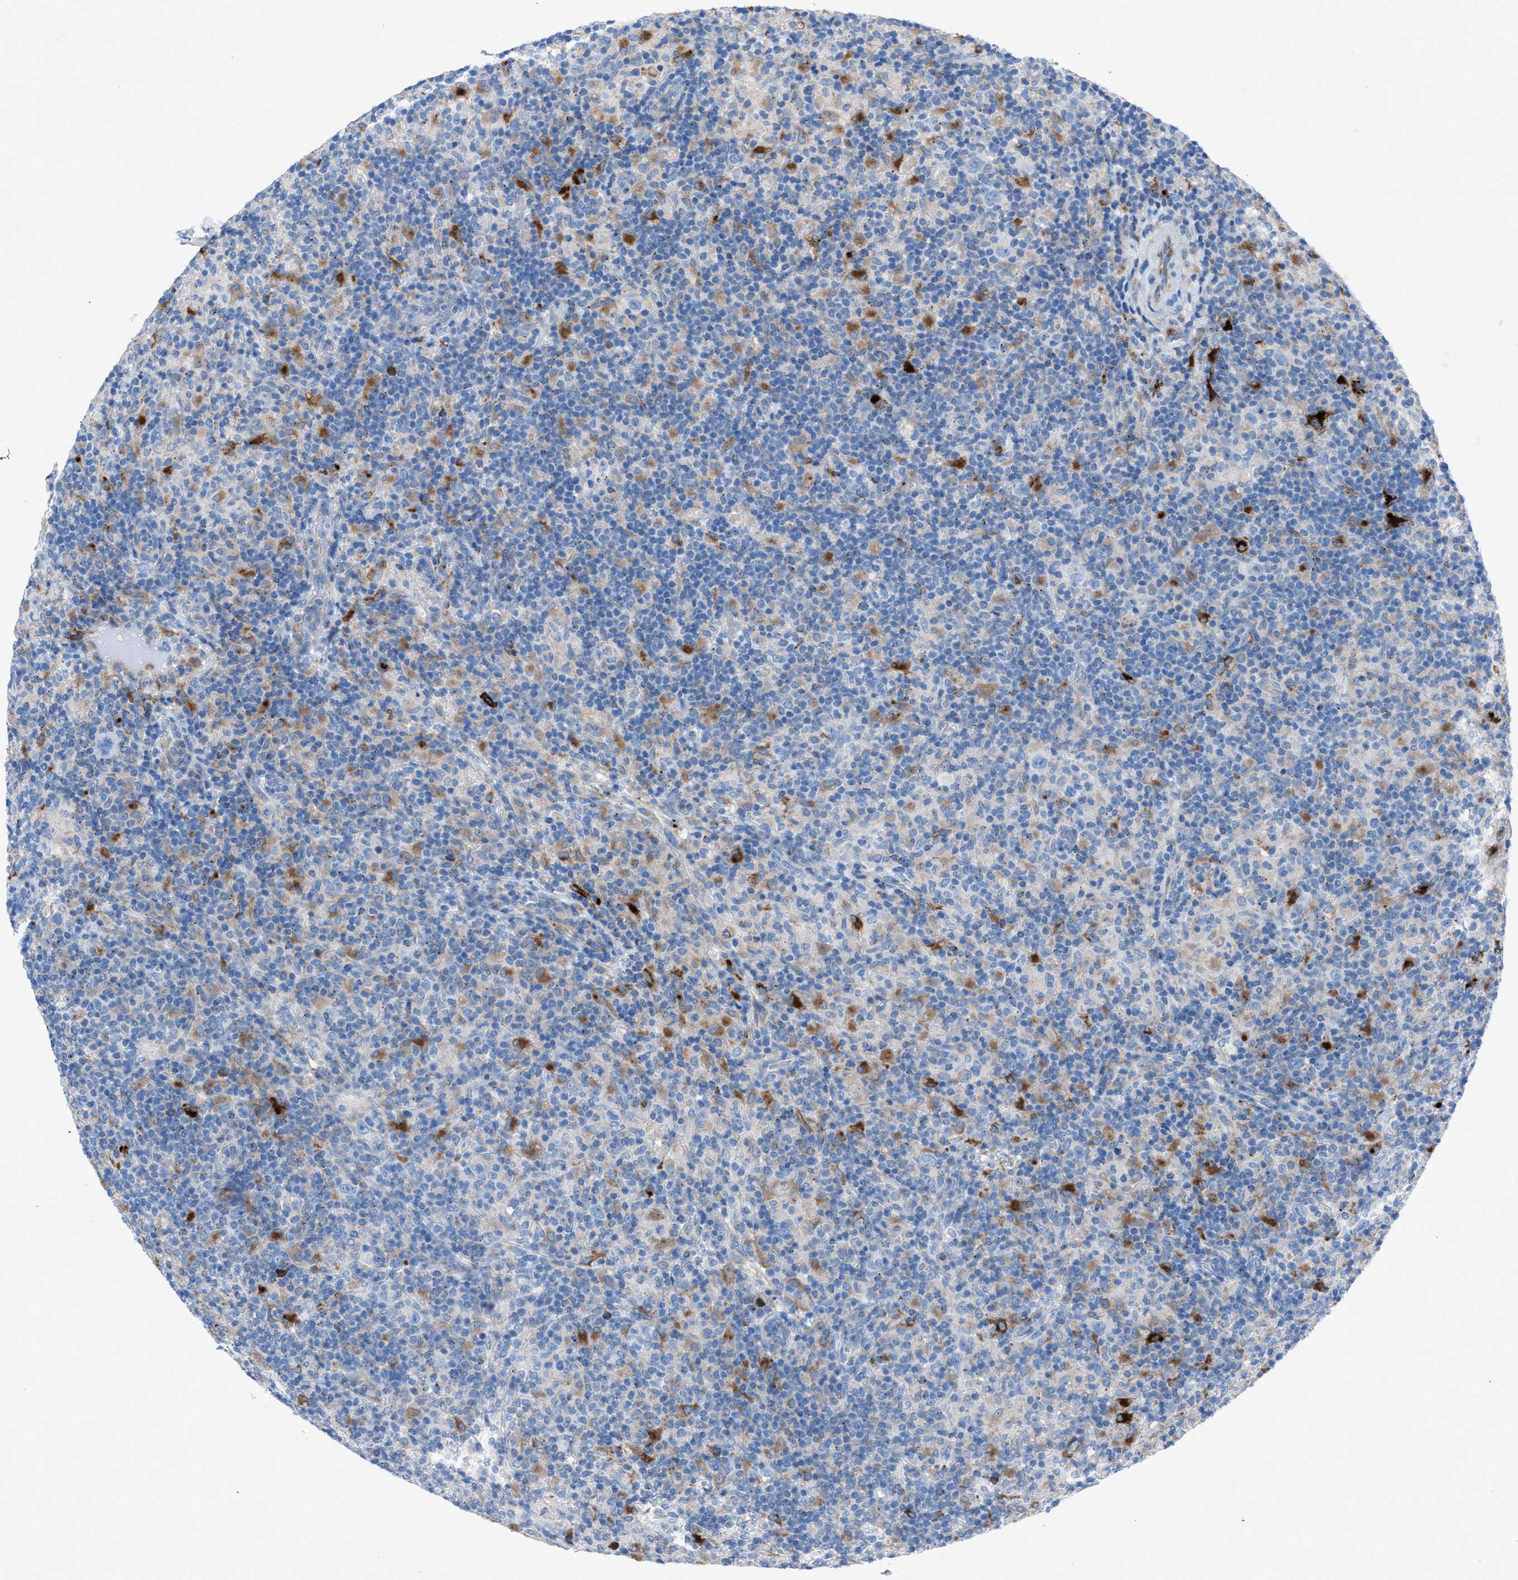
{"staining": {"intensity": "negative", "quantity": "none", "location": "none"}, "tissue": "lymphoma", "cell_type": "Tumor cells", "image_type": "cancer", "snomed": [{"axis": "morphology", "description": "Hodgkin's disease, NOS"}, {"axis": "topography", "description": "Lymph node"}], "caption": "DAB (3,3'-diaminobenzidine) immunohistochemical staining of human Hodgkin's disease demonstrates no significant positivity in tumor cells. The staining was performed using DAB to visualize the protein expression in brown, while the nuclei were stained in blue with hematoxylin (Magnification: 20x).", "gene": "CD1B", "patient": {"sex": "male", "age": 70}}